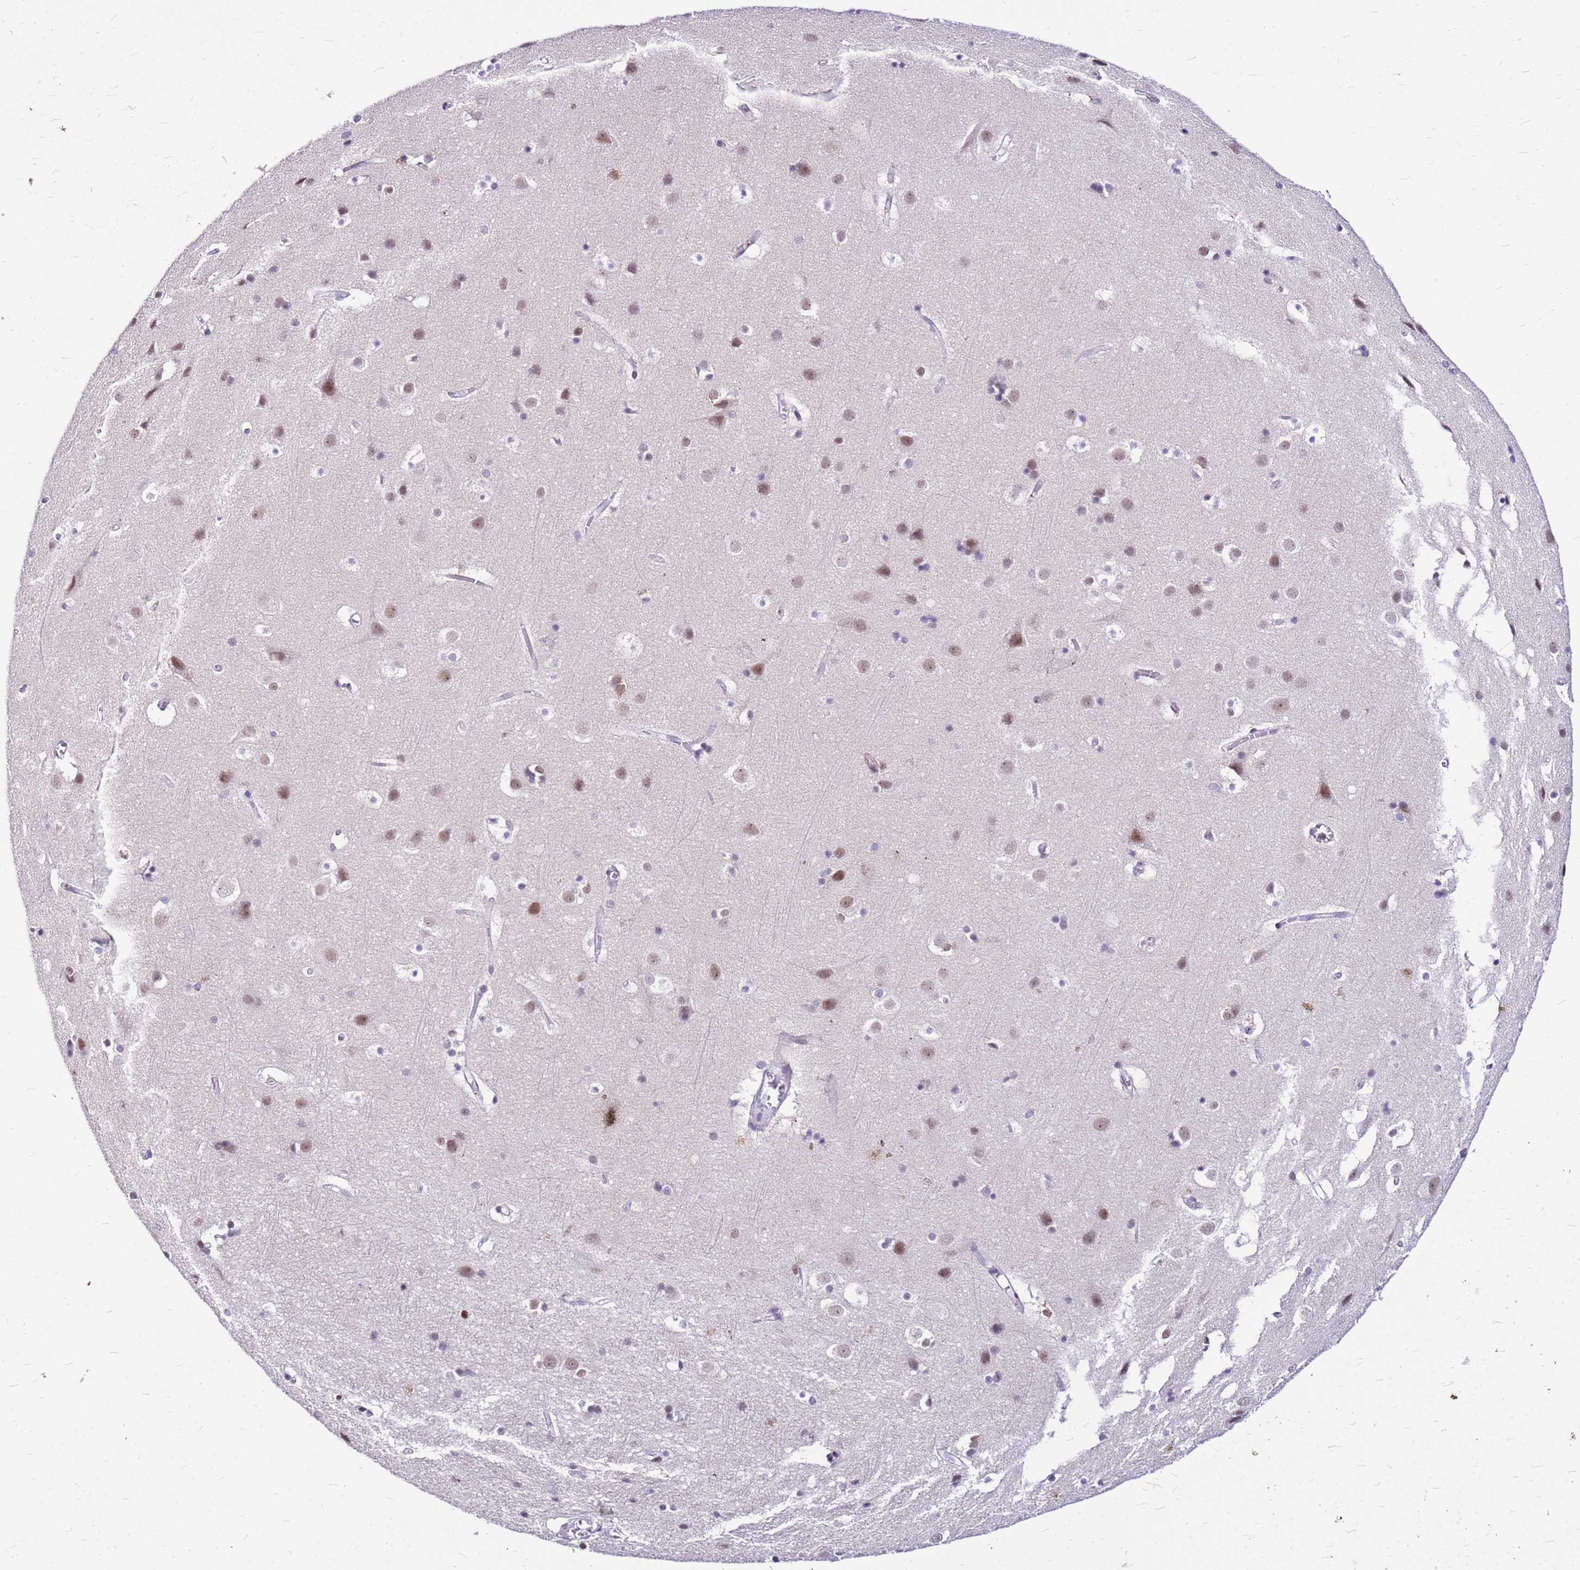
{"staining": {"intensity": "negative", "quantity": "none", "location": "none"}, "tissue": "cerebral cortex", "cell_type": "Endothelial cells", "image_type": "normal", "snomed": [{"axis": "morphology", "description": "Normal tissue, NOS"}, {"axis": "topography", "description": "Cerebral cortex"}], "caption": "Unremarkable cerebral cortex was stained to show a protein in brown. There is no significant positivity in endothelial cells.", "gene": "ALDH1A3", "patient": {"sex": "male", "age": 54}}